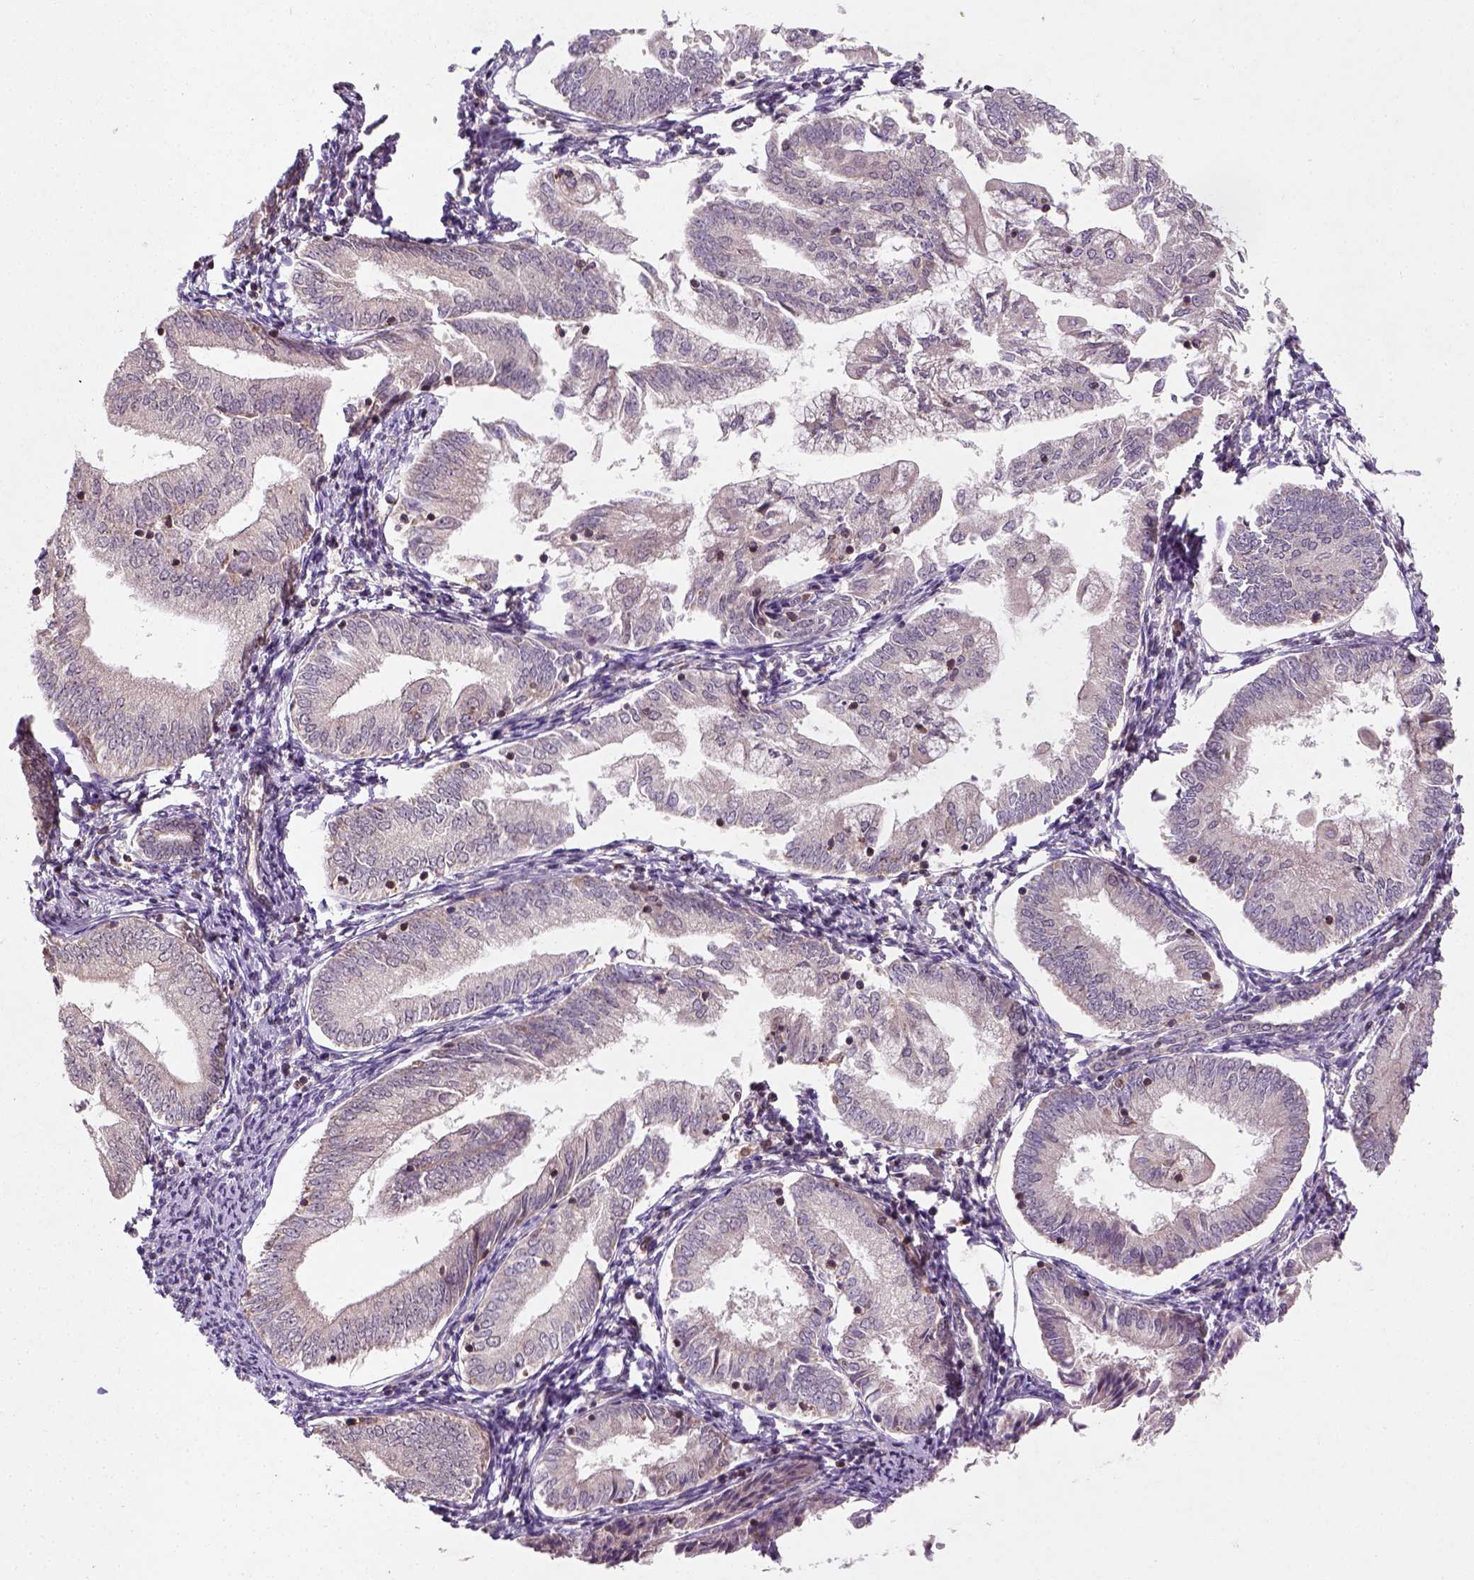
{"staining": {"intensity": "negative", "quantity": "none", "location": "none"}, "tissue": "endometrial cancer", "cell_type": "Tumor cells", "image_type": "cancer", "snomed": [{"axis": "morphology", "description": "Adenocarcinoma, NOS"}, {"axis": "topography", "description": "Endometrium"}], "caption": "Tumor cells are negative for brown protein staining in adenocarcinoma (endometrial).", "gene": "CAMKK1", "patient": {"sex": "female", "age": 55}}